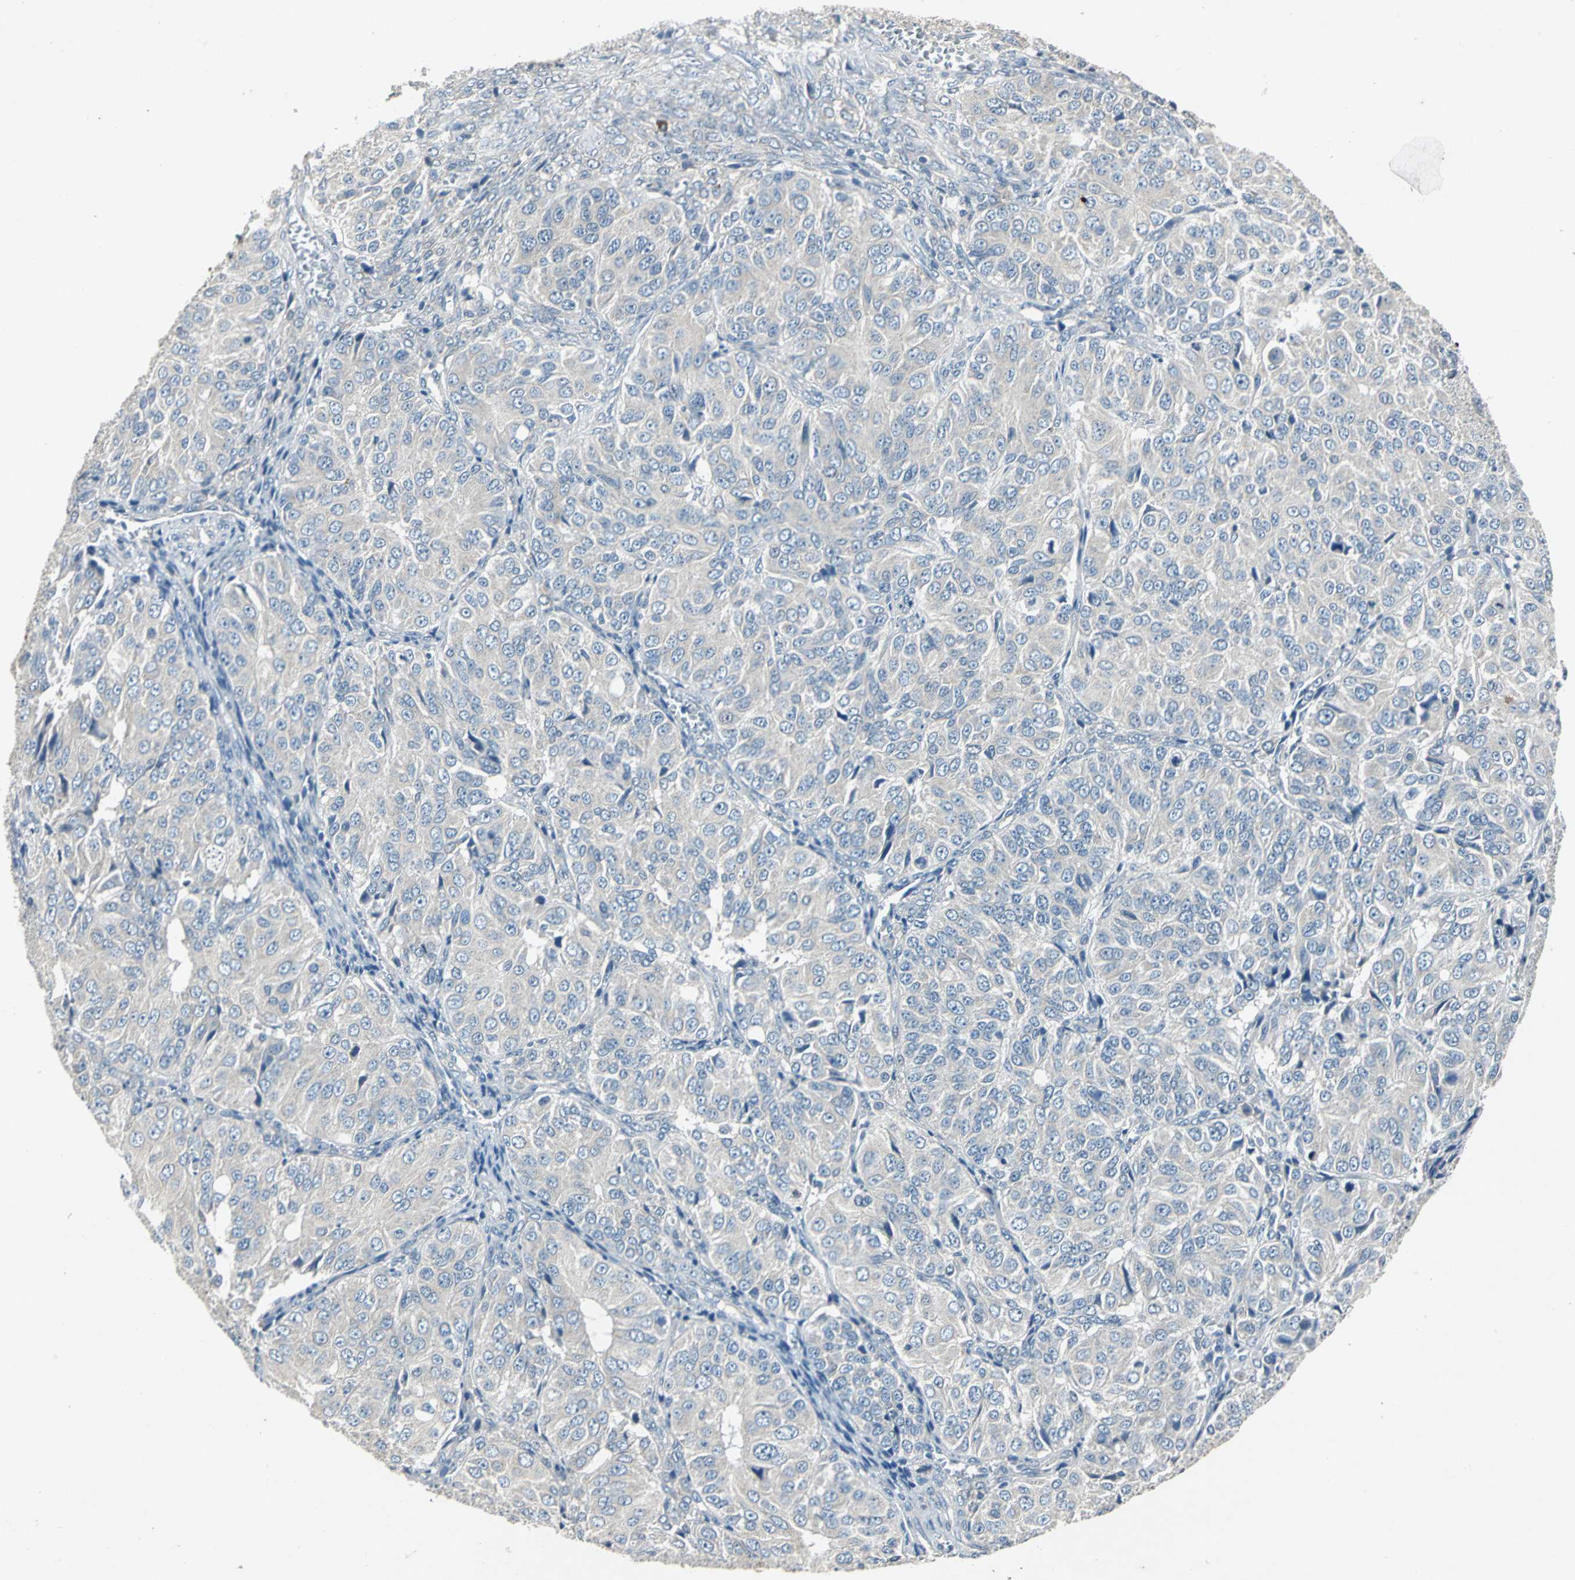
{"staining": {"intensity": "negative", "quantity": "none", "location": "none"}, "tissue": "ovarian cancer", "cell_type": "Tumor cells", "image_type": "cancer", "snomed": [{"axis": "morphology", "description": "Carcinoma, endometroid"}, {"axis": "topography", "description": "Ovary"}], "caption": "There is no significant staining in tumor cells of endometroid carcinoma (ovarian). The staining is performed using DAB (3,3'-diaminobenzidine) brown chromogen with nuclei counter-stained in using hematoxylin.", "gene": "SLC2A13", "patient": {"sex": "female", "age": 51}}